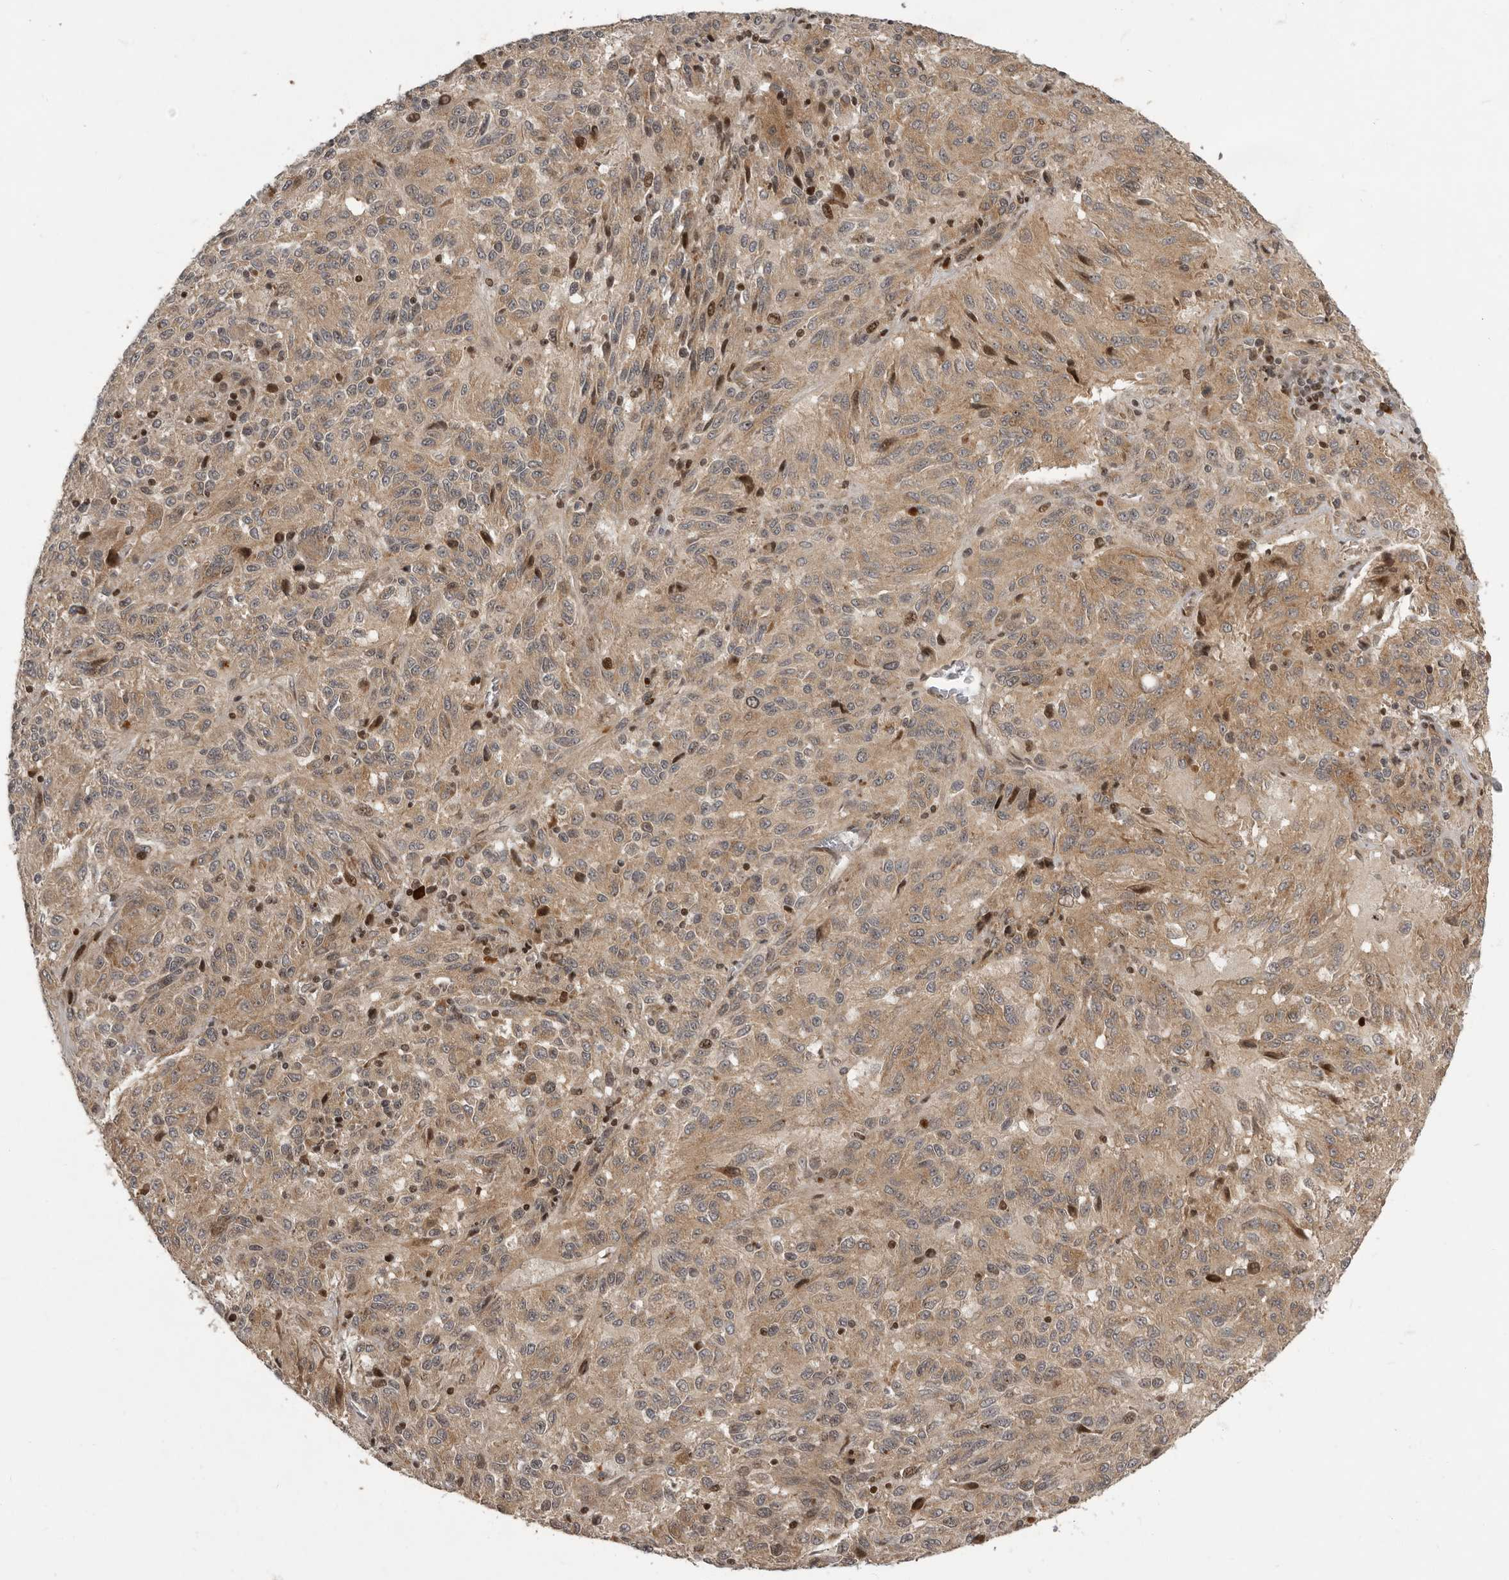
{"staining": {"intensity": "moderate", "quantity": ">75%", "location": "cytoplasmic/membranous,nuclear"}, "tissue": "melanoma", "cell_type": "Tumor cells", "image_type": "cancer", "snomed": [{"axis": "morphology", "description": "Malignant melanoma, Metastatic site"}, {"axis": "topography", "description": "Lung"}], "caption": "Immunohistochemical staining of malignant melanoma (metastatic site) exhibits medium levels of moderate cytoplasmic/membranous and nuclear protein staining in approximately >75% of tumor cells.", "gene": "RABIF", "patient": {"sex": "male", "age": 64}}